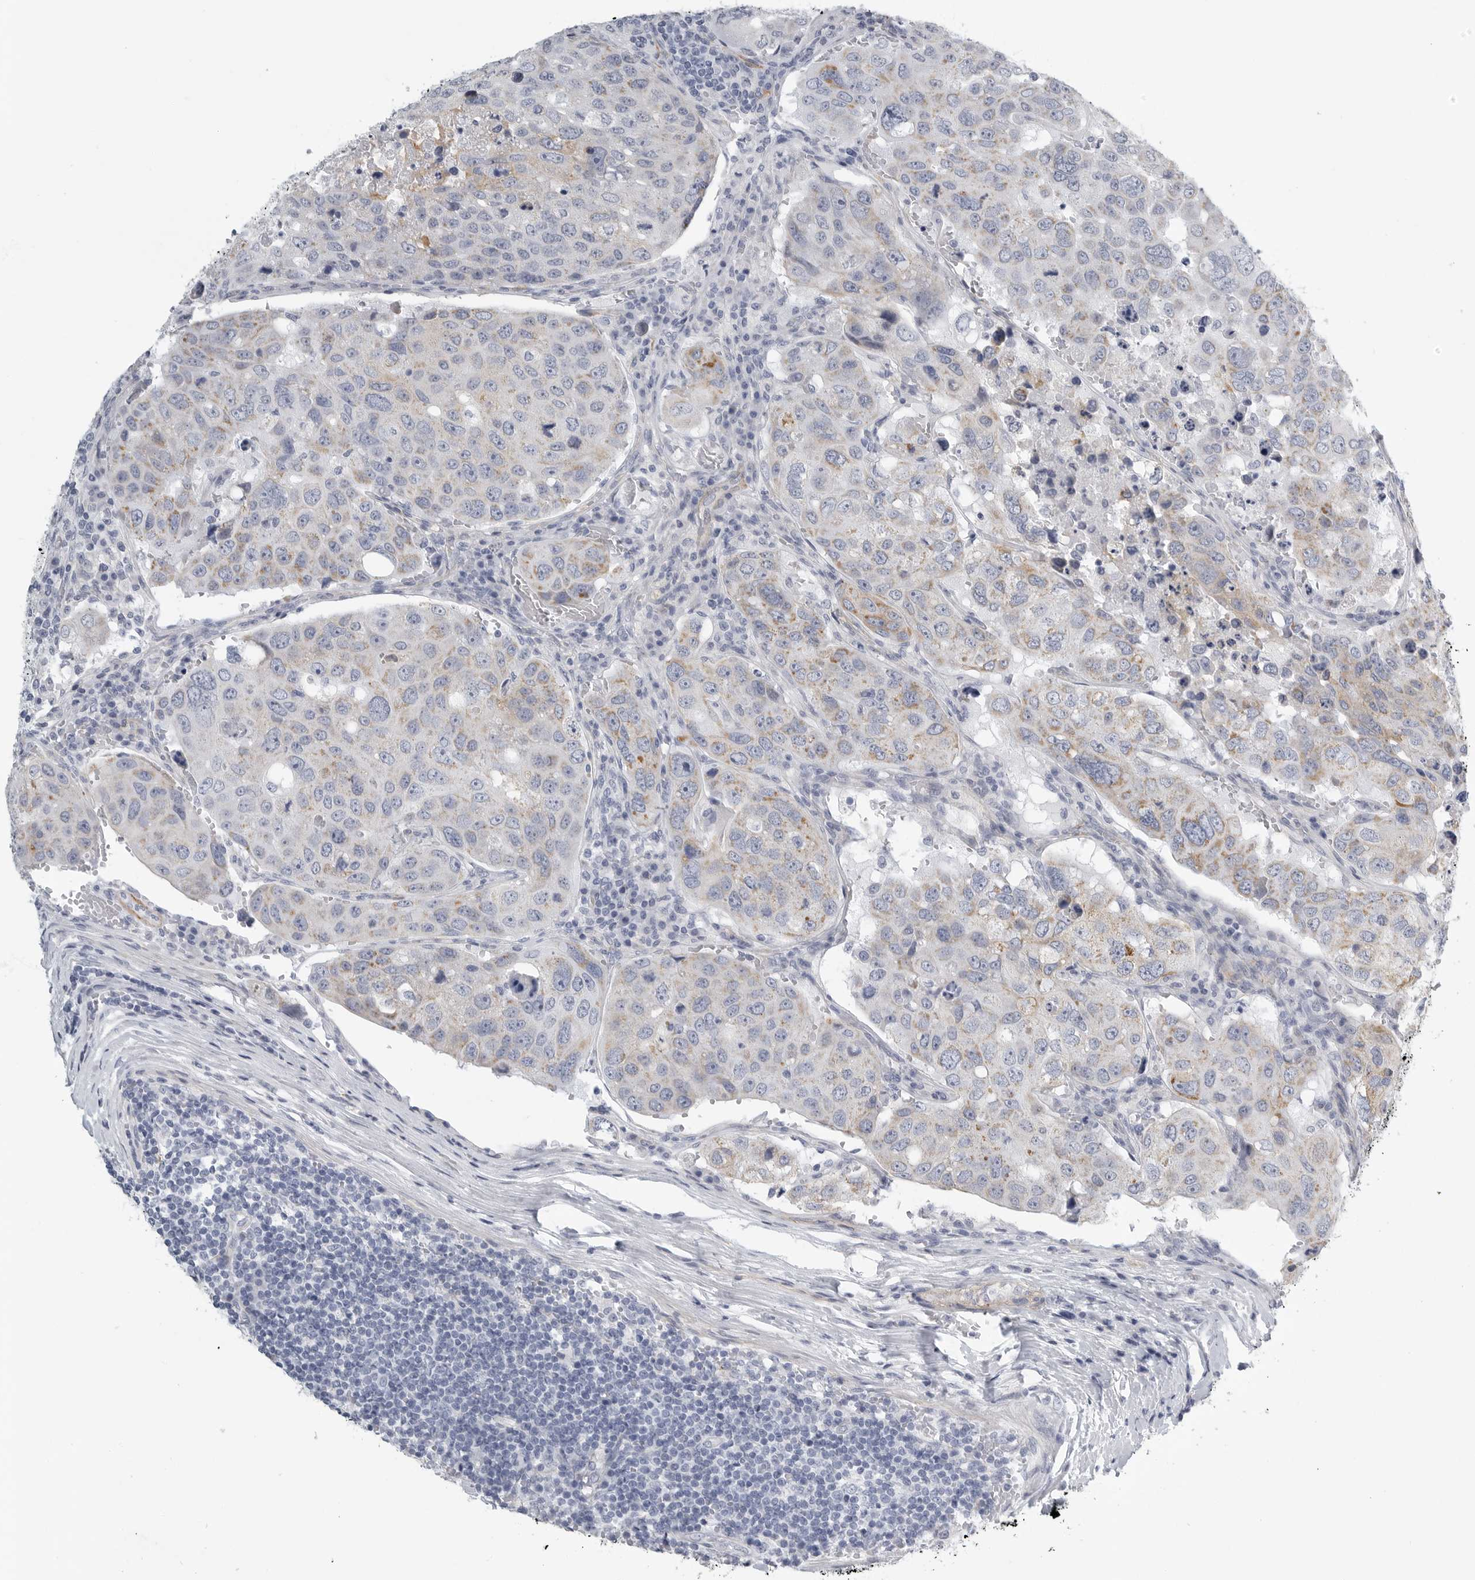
{"staining": {"intensity": "weak", "quantity": "<25%", "location": "cytoplasmic/membranous"}, "tissue": "urothelial cancer", "cell_type": "Tumor cells", "image_type": "cancer", "snomed": [{"axis": "morphology", "description": "Urothelial carcinoma, High grade"}, {"axis": "topography", "description": "Lymph node"}, {"axis": "topography", "description": "Urinary bladder"}], "caption": "Tumor cells show no significant protein positivity in high-grade urothelial carcinoma.", "gene": "TNR", "patient": {"sex": "male", "age": 51}}